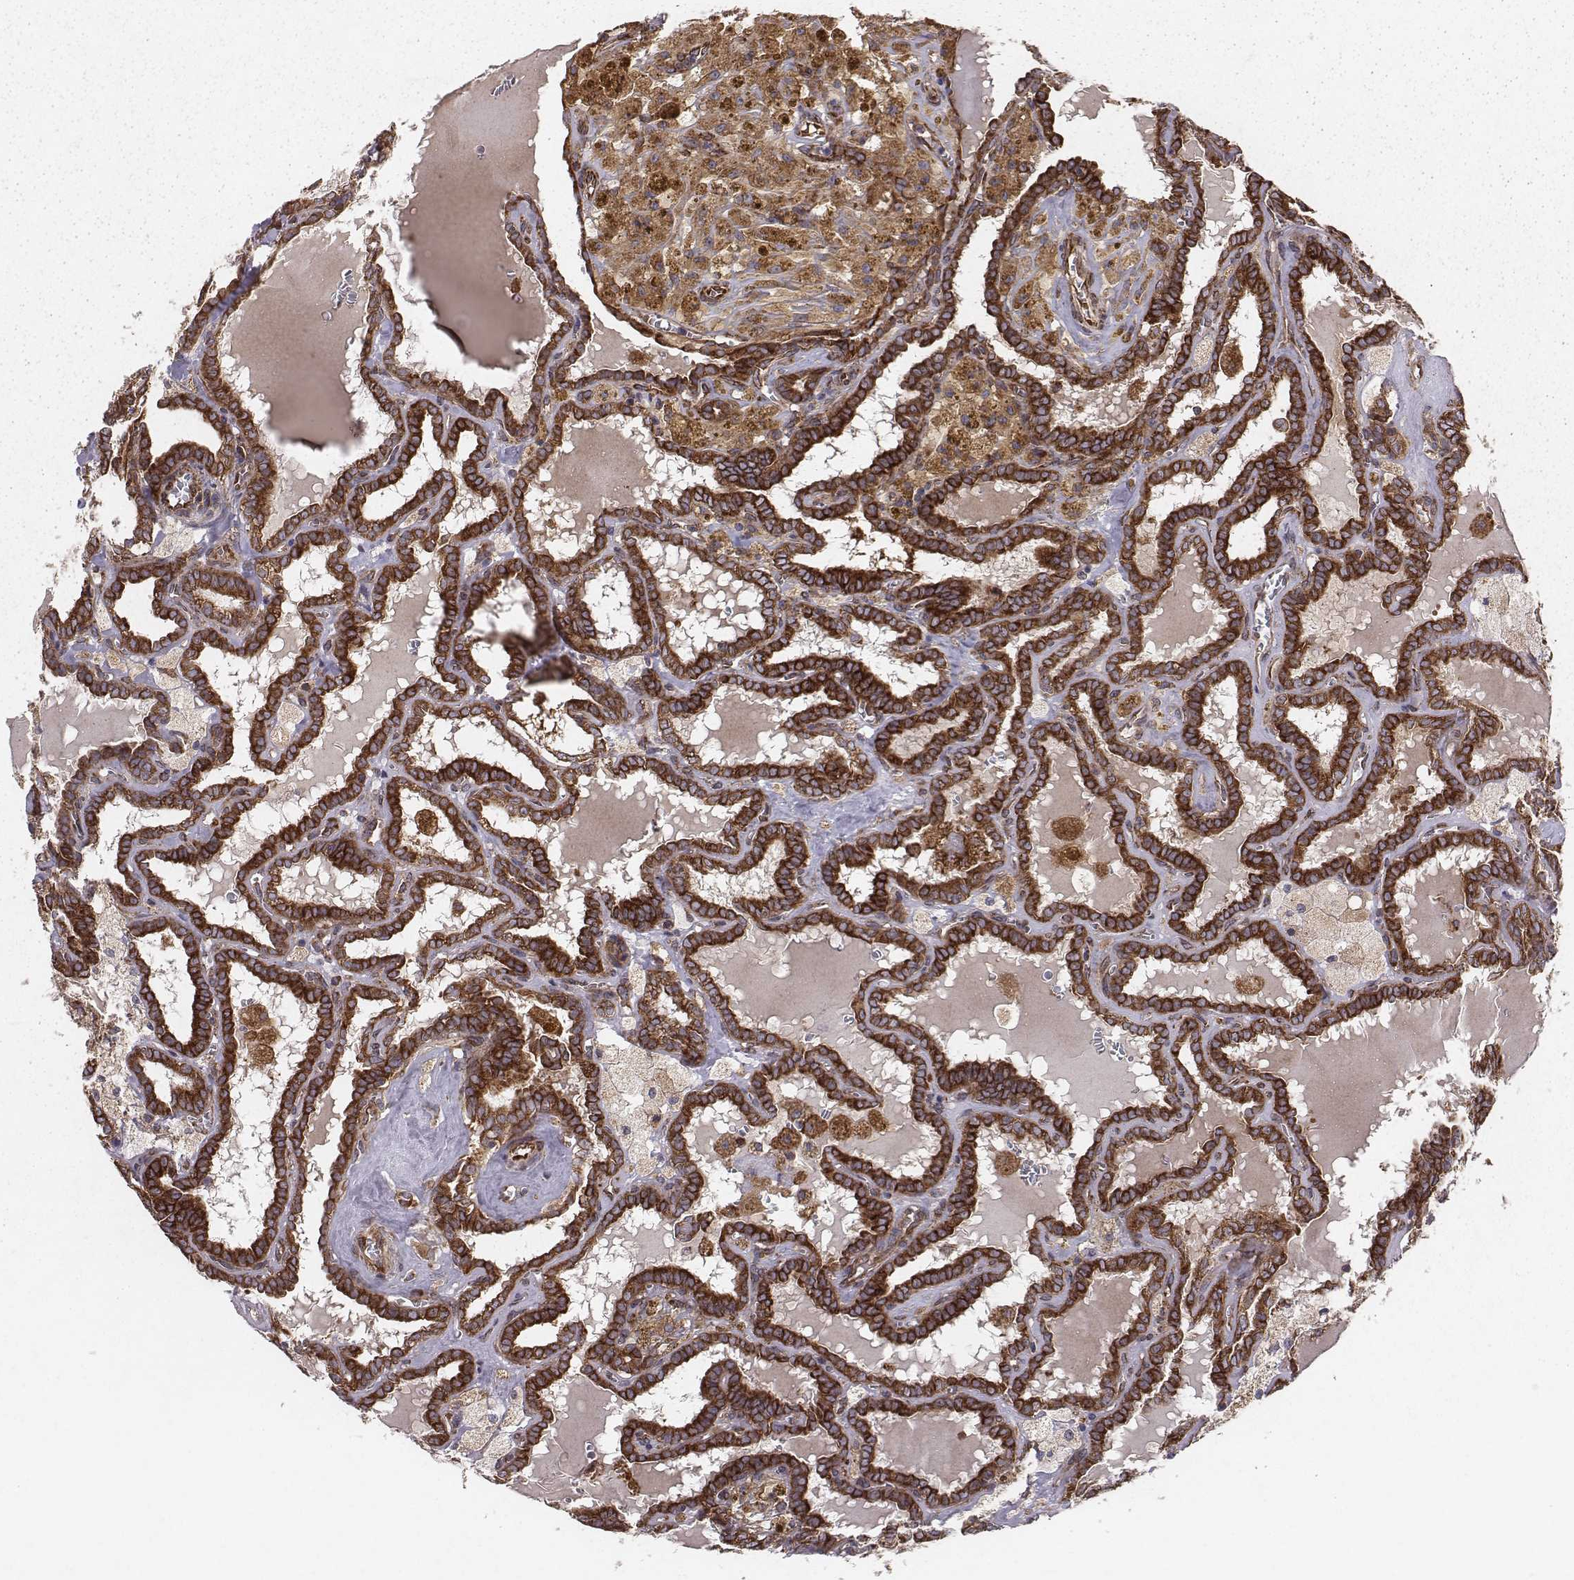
{"staining": {"intensity": "strong", "quantity": ">75%", "location": "cytoplasmic/membranous"}, "tissue": "thyroid cancer", "cell_type": "Tumor cells", "image_type": "cancer", "snomed": [{"axis": "morphology", "description": "Papillary adenocarcinoma, NOS"}, {"axis": "topography", "description": "Thyroid gland"}], "caption": "Immunohistochemistry image of human thyroid papillary adenocarcinoma stained for a protein (brown), which demonstrates high levels of strong cytoplasmic/membranous expression in about >75% of tumor cells.", "gene": "TXLNA", "patient": {"sex": "female", "age": 39}}